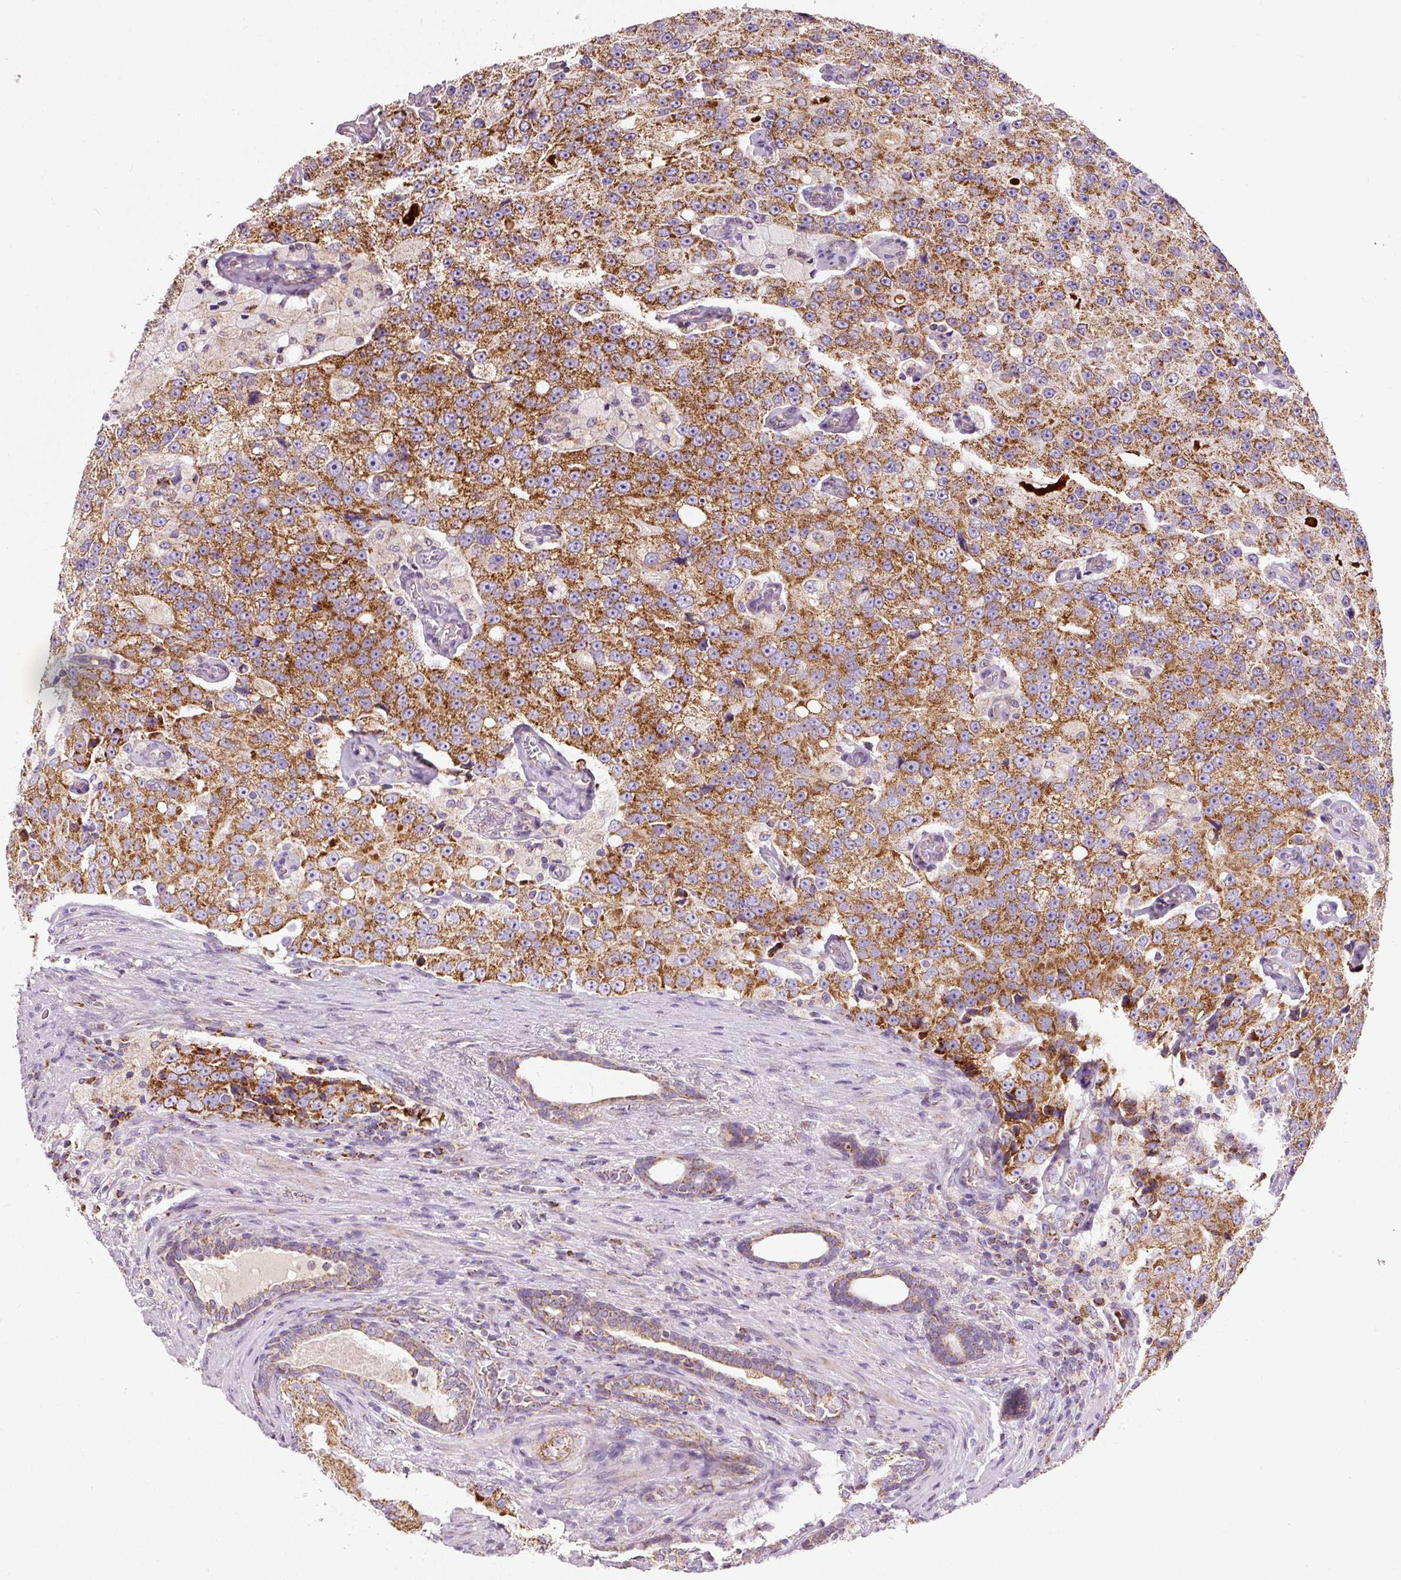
{"staining": {"intensity": "moderate", "quantity": ">75%", "location": "cytoplasmic/membranous"}, "tissue": "prostate cancer", "cell_type": "Tumor cells", "image_type": "cancer", "snomed": [{"axis": "morphology", "description": "Adenocarcinoma, High grade"}, {"axis": "topography", "description": "Prostate"}], "caption": "The image displays immunohistochemical staining of prostate cancer. There is moderate cytoplasmic/membranous staining is present in about >75% of tumor cells. Ihc stains the protein of interest in brown and the nuclei are stained blue.", "gene": "NDUFB4", "patient": {"sex": "male", "age": 70}}